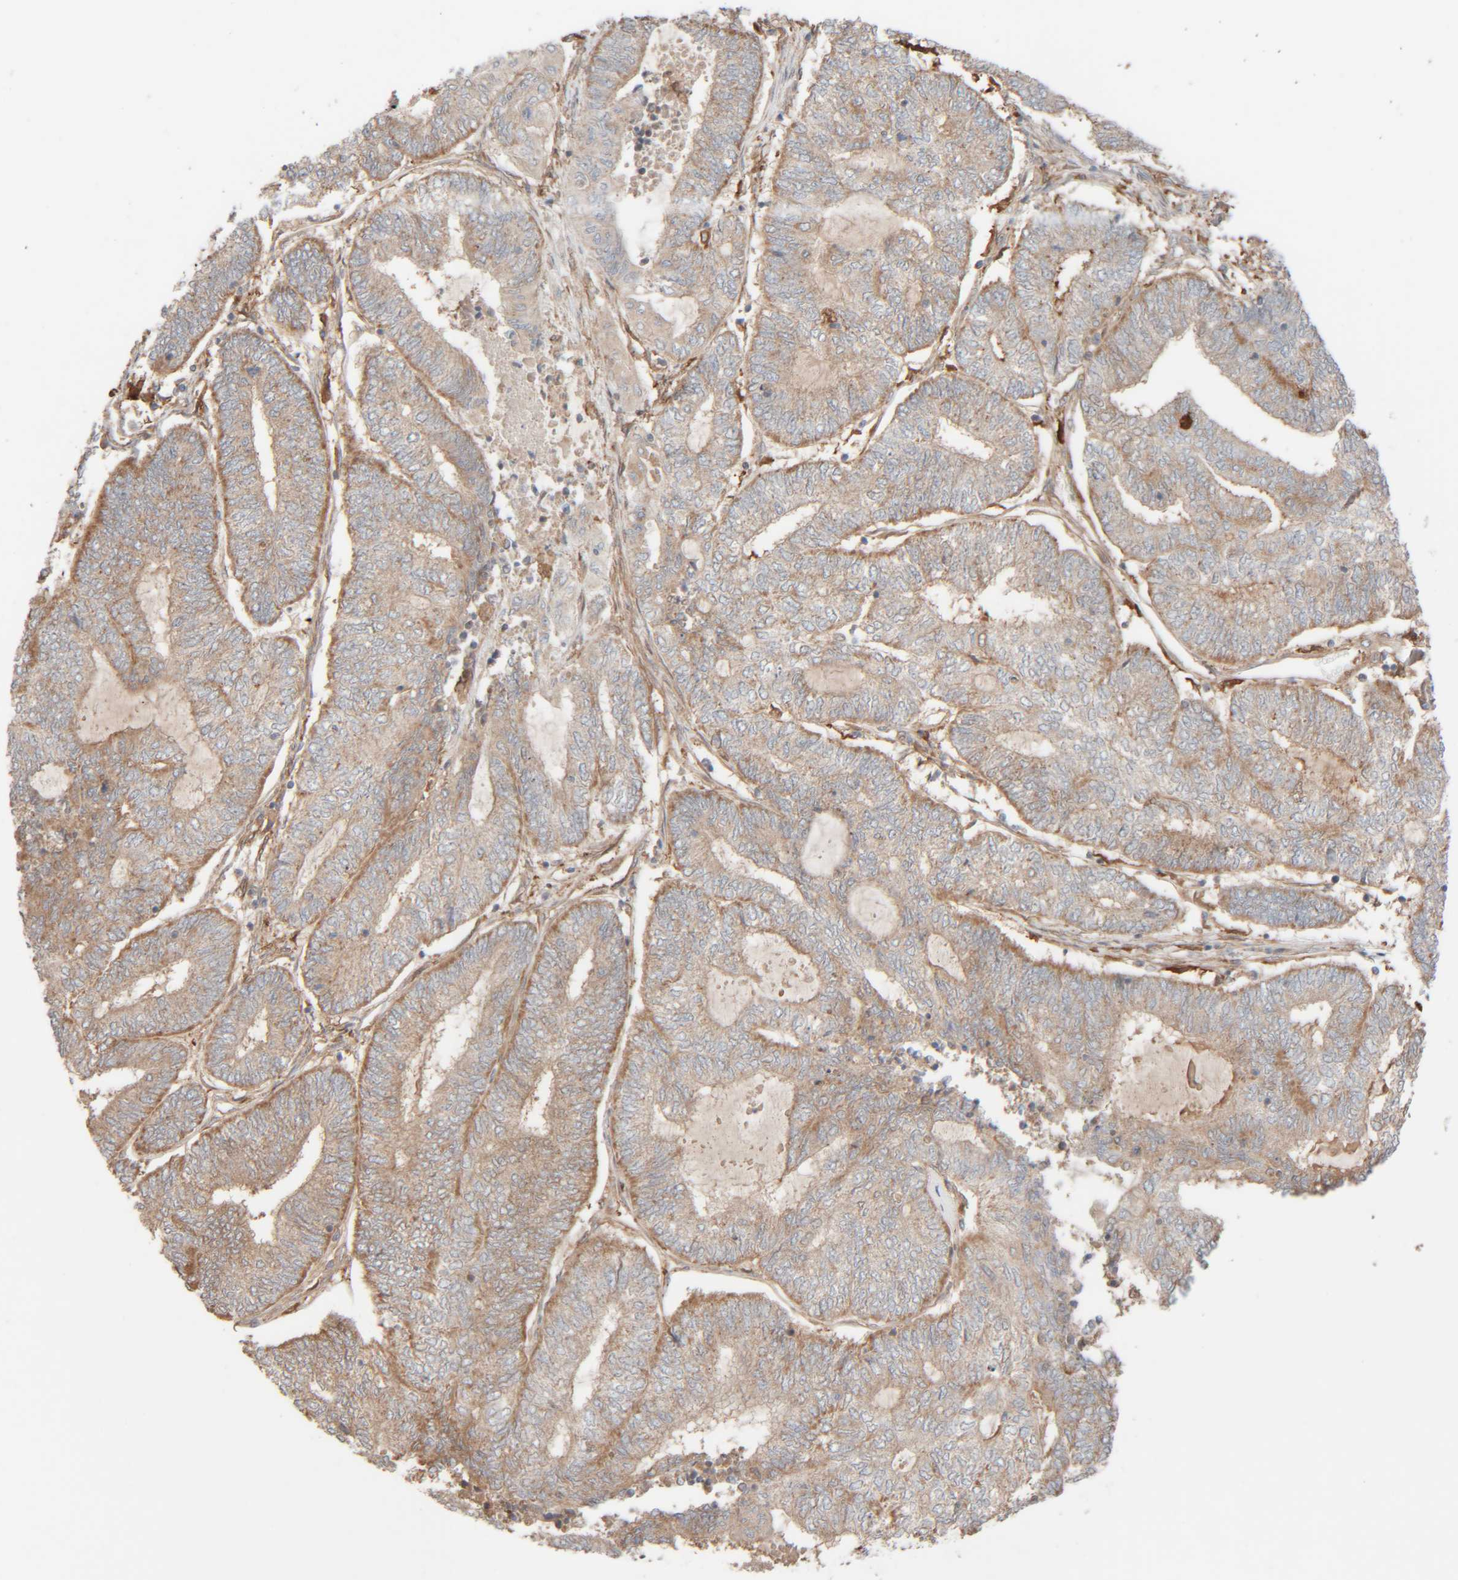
{"staining": {"intensity": "moderate", "quantity": "25%-75%", "location": "cytoplasmic/membranous"}, "tissue": "endometrial cancer", "cell_type": "Tumor cells", "image_type": "cancer", "snomed": [{"axis": "morphology", "description": "Adenocarcinoma, NOS"}, {"axis": "topography", "description": "Uterus"}, {"axis": "topography", "description": "Endometrium"}], "caption": "Endometrial cancer stained for a protein (brown) reveals moderate cytoplasmic/membranous positive staining in about 25%-75% of tumor cells.", "gene": "TMEM192", "patient": {"sex": "female", "age": 70}}